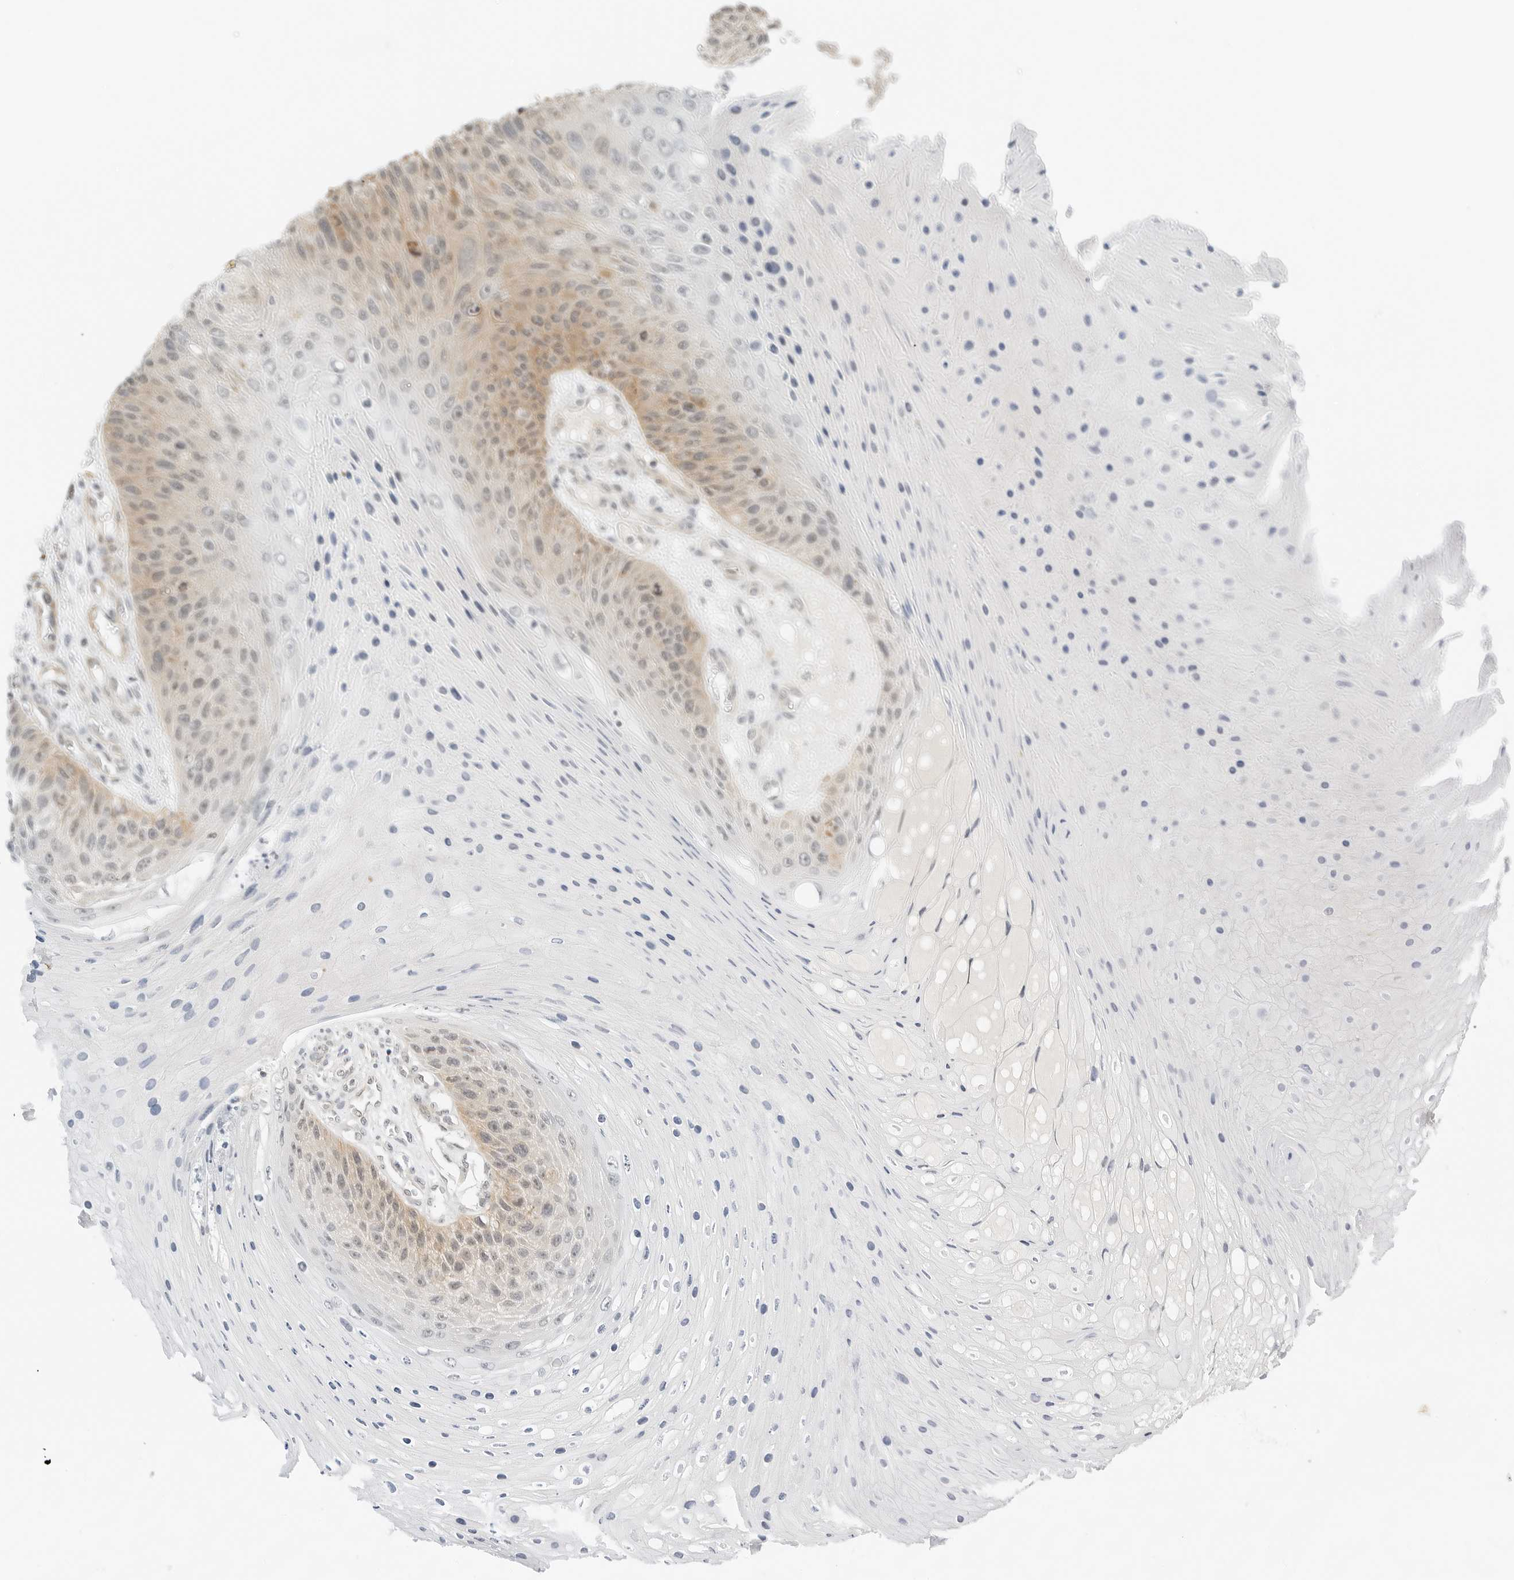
{"staining": {"intensity": "moderate", "quantity": "<25%", "location": "cytoplasmic/membranous"}, "tissue": "skin cancer", "cell_type": "Tumor cells", "image_type": "cancer", "snomed": [{"axis": "morphology", "description": "Squamous cell carcinoma, NOS"}, {"axis": "topography", "description": "Skin"}], "caption": "The photomicrograph displays immunohistochemical staining of skin cancer. There is moderate cytoplasmic/membranous staining is identified in about <25% of tumor cells.", "gene": "NEO1", "patient": {"sex": "female", "age": 88}}